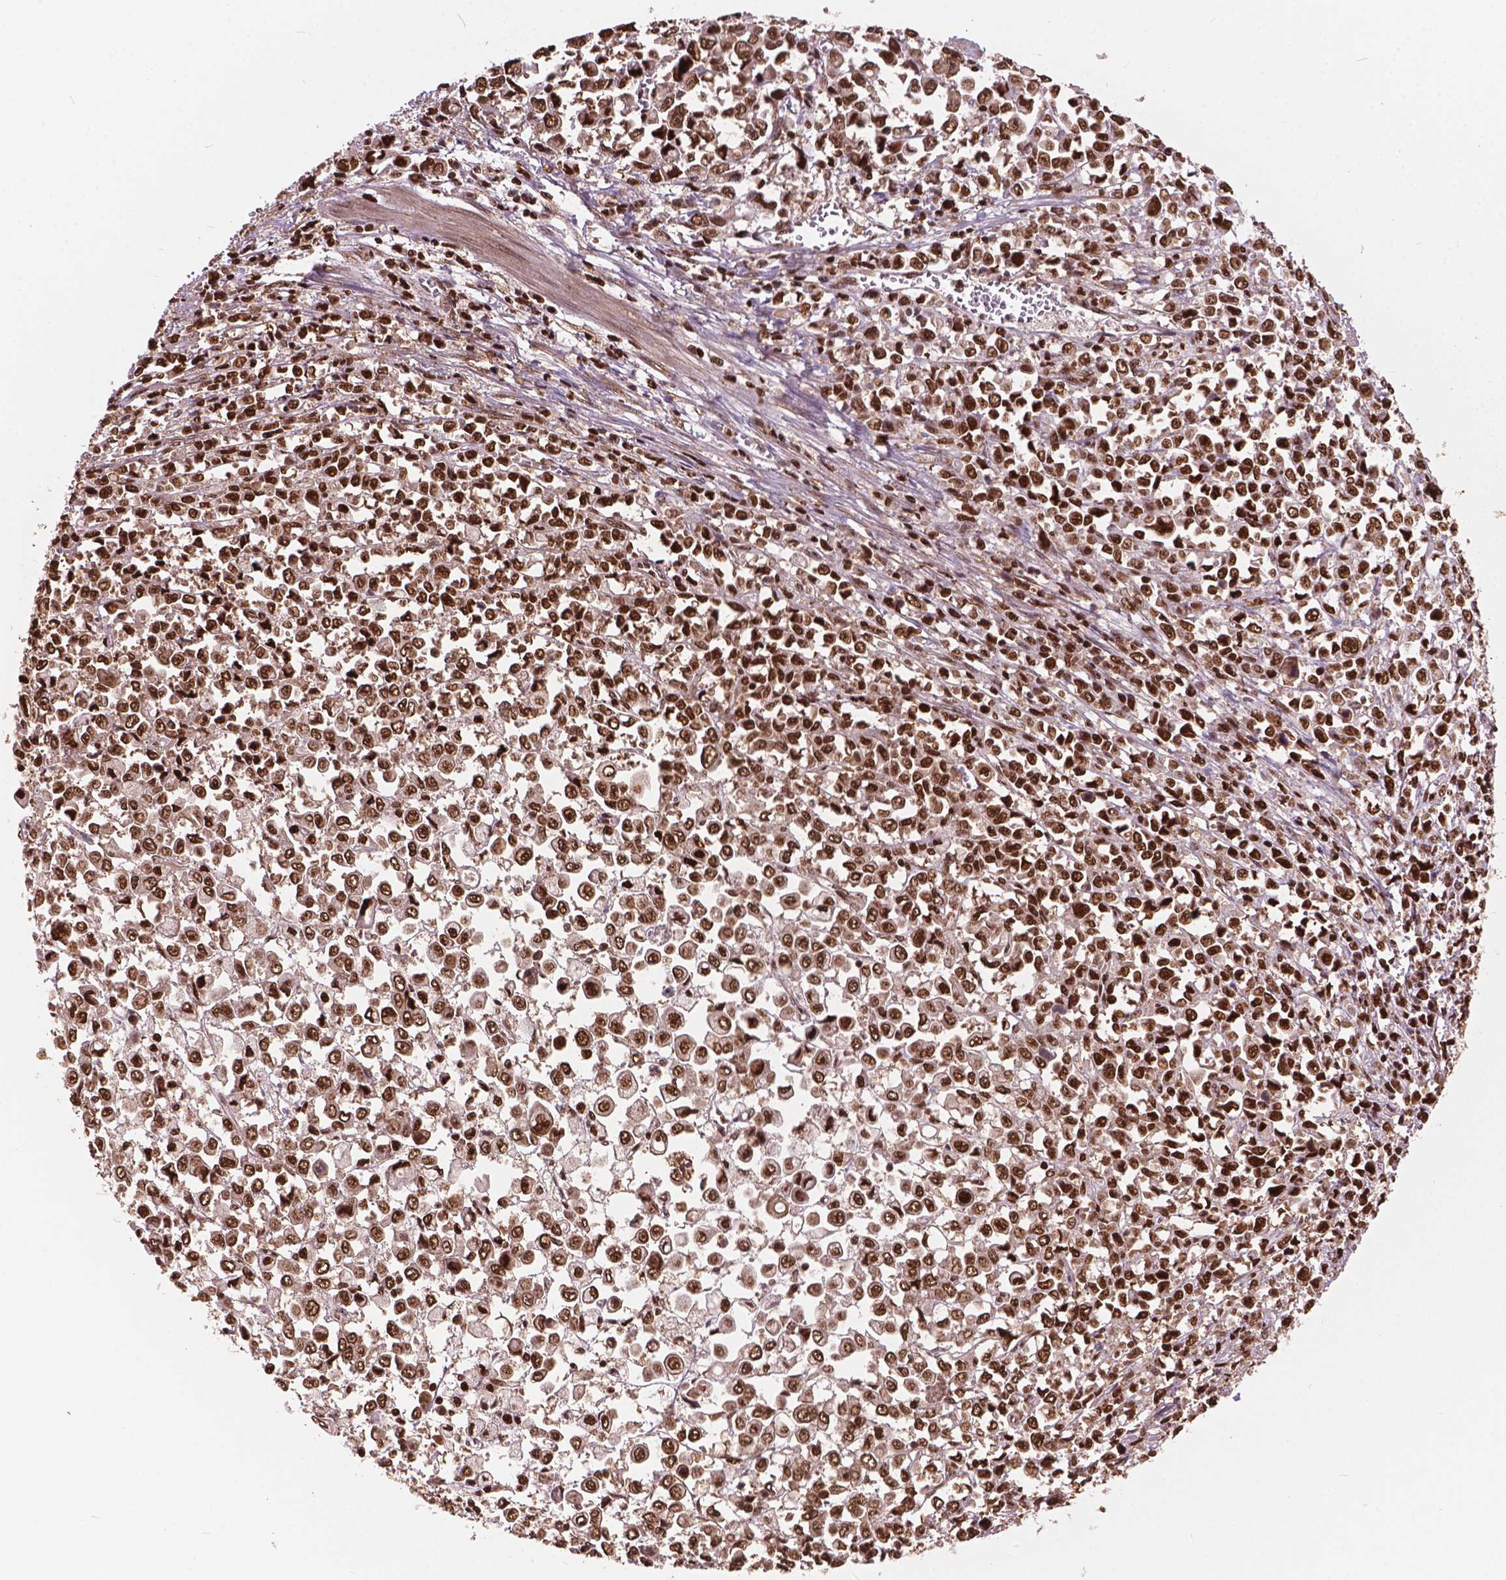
{"staining": {"intensity": "moderate", "quantity": ">75%", "location": "nuclear"}, "tissue": "stomach cancer", "cell_type": "Tumor cells", "image_type": "cancer", "snomed": [{"axis": "morphology", "description": "Adenocarcinoma, NOS"}, {"axis": "topography", "description": "Stomach, upper"}], "caption": "Stomach cancer was stained to show a protein in brown. There is medium levels of moderate nuclear staining in approximately >75% of tumor cells.", "gene": "ANP32B", "patient": {"sex": "male", "age": 70}}